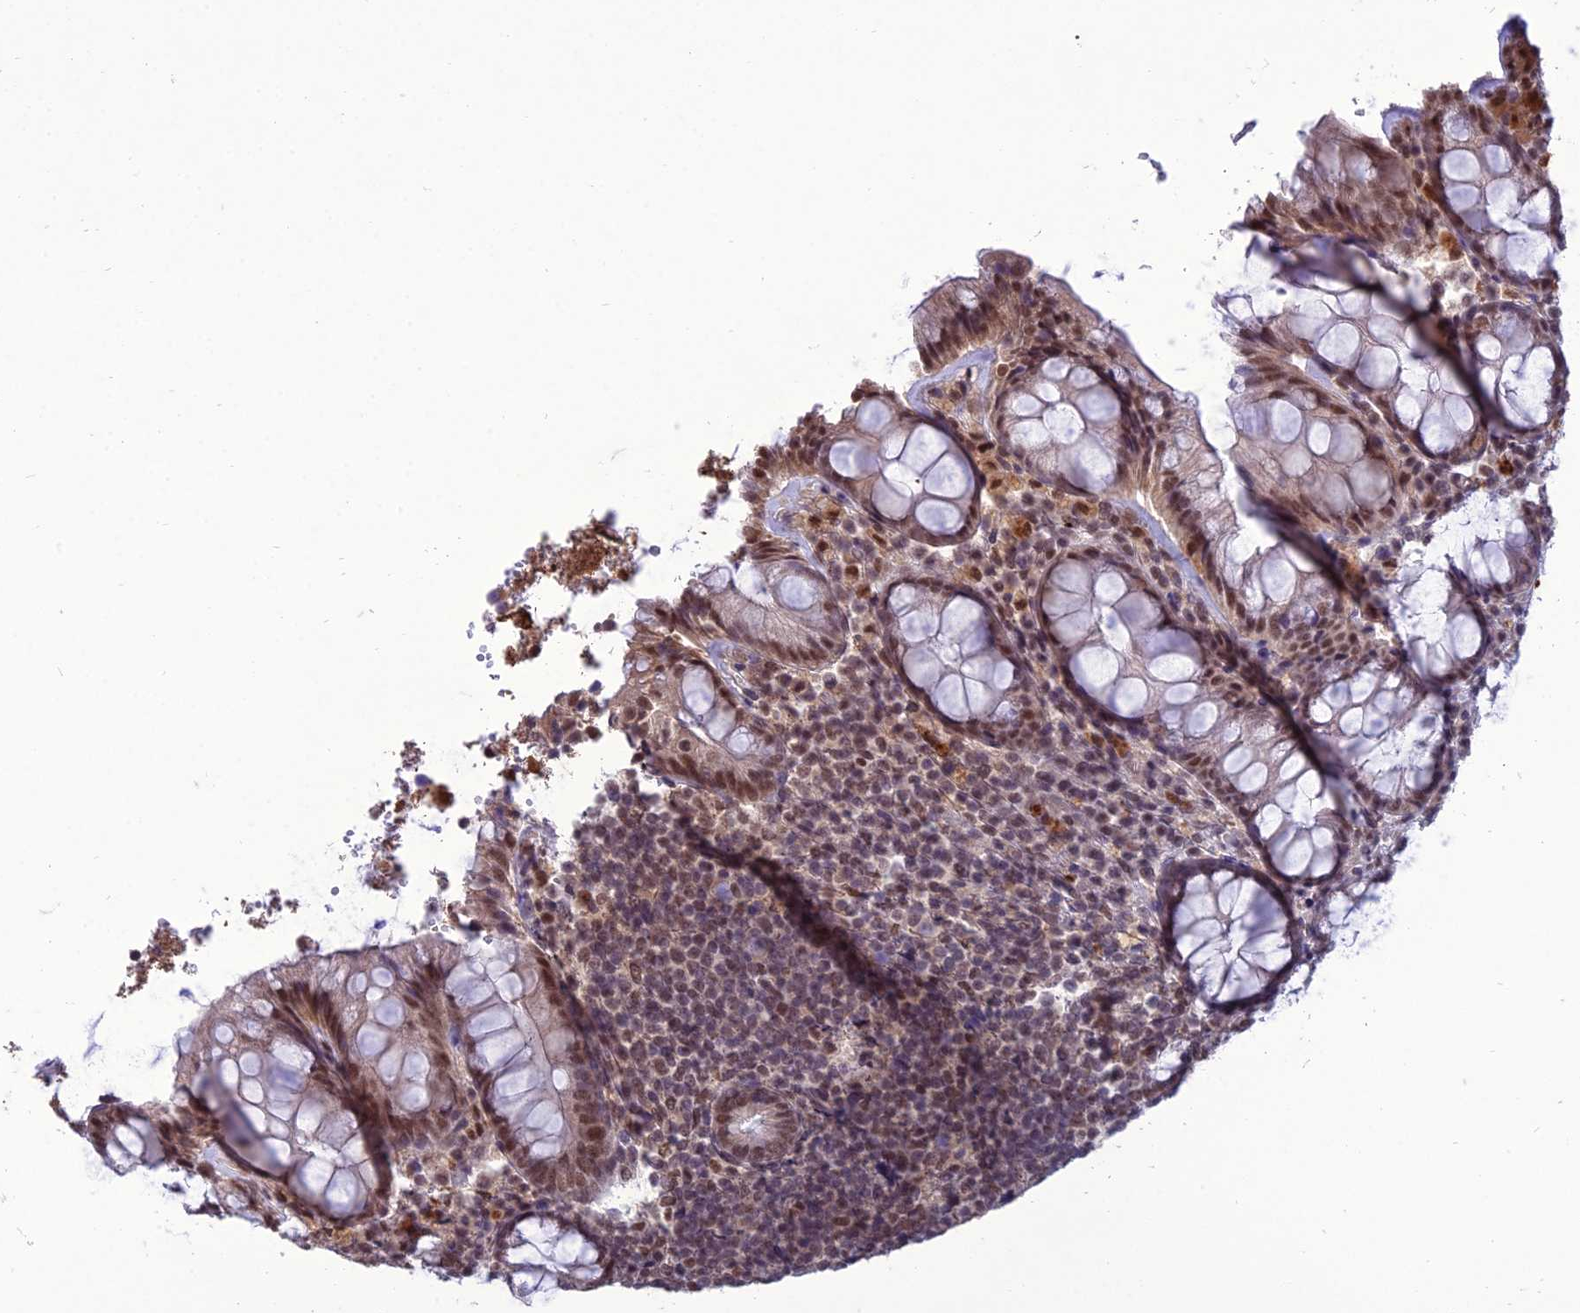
{"staining": {"intensity": "moderate", "quantity": ">75%", "location": "nuclear"}, "tissue": "rectum", "cell_type": "Glandular cells", "image_type": "normal", "snomed": [{"axis": "morphology", "description": "Normal tissue, NOS"}, {"axis": "topography", "description": "Rectum"}], "caption": "About >75% of glandular cells in benign human rectum show moderate nuclear protein expression as visualized by brown immunohistochemical staining.", "gene": "RANBP3", "patient": {"sex": "male", "age": 83}}